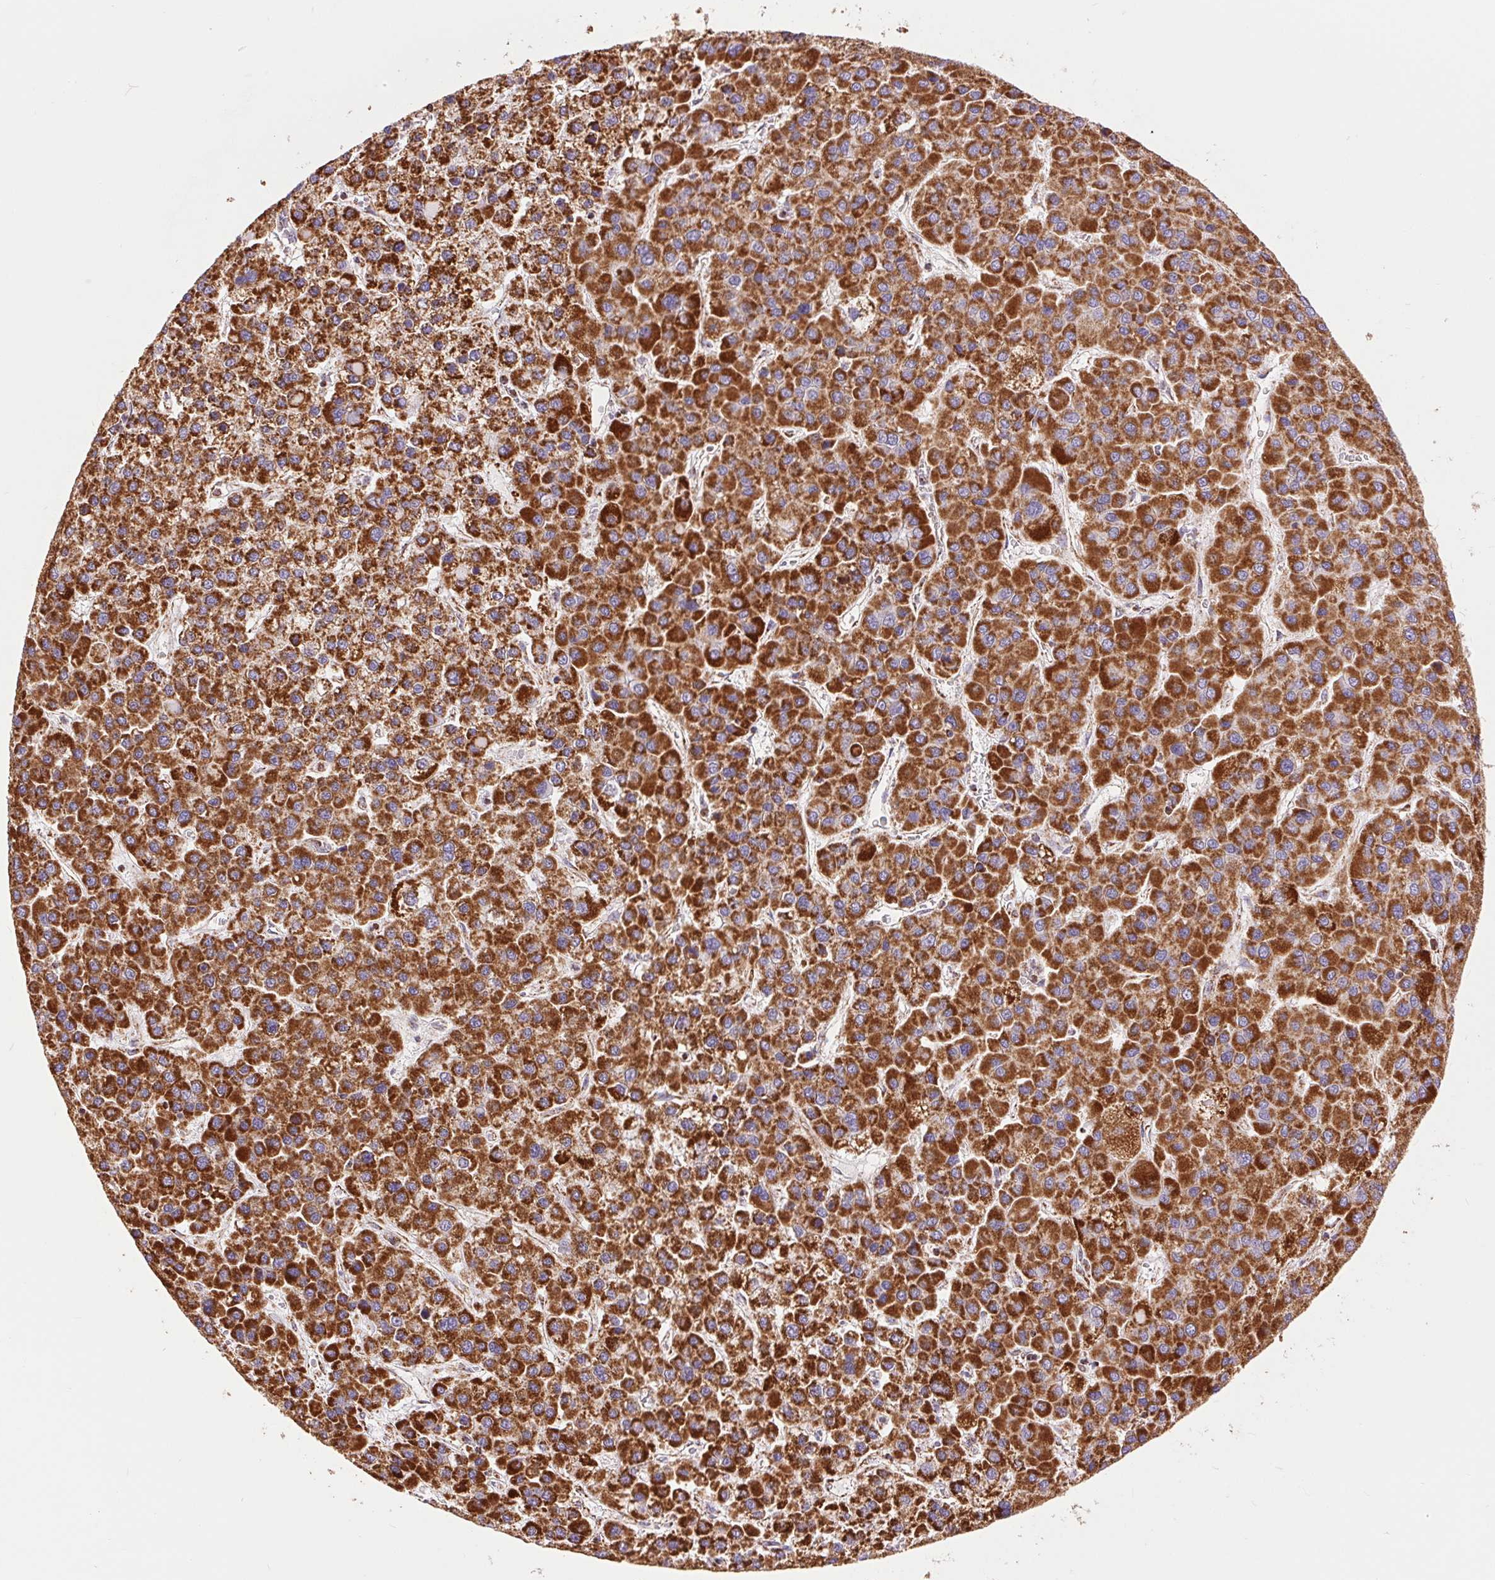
{"staining": {"intensity": "strong", "quantity": ">75%", "location": "cytoplasmic/membranous"}, "tissue": "liver cancer", "cell_type": "Tumor cells", "image_type": "cancer", "snomed": [{"axis": "morphology", "description": "Carcinoma, Hepatocellular, NOS"}, {"axis": "topography", "description": "Liver"}], "caption": "Immunohistochemistry (IHC) photomicrograph of neoplastic tissue: human liver cancer stained using immunohistochemistry (IHC) demonstrates high levels of strong protein expression localized specifically in the cytoplasmic/membranous of tumor cells, appearing as a cytoplasmic/membranous brown color.", "gene": "ATP5PB", "patient": {"sex": "female", "age": 41}}